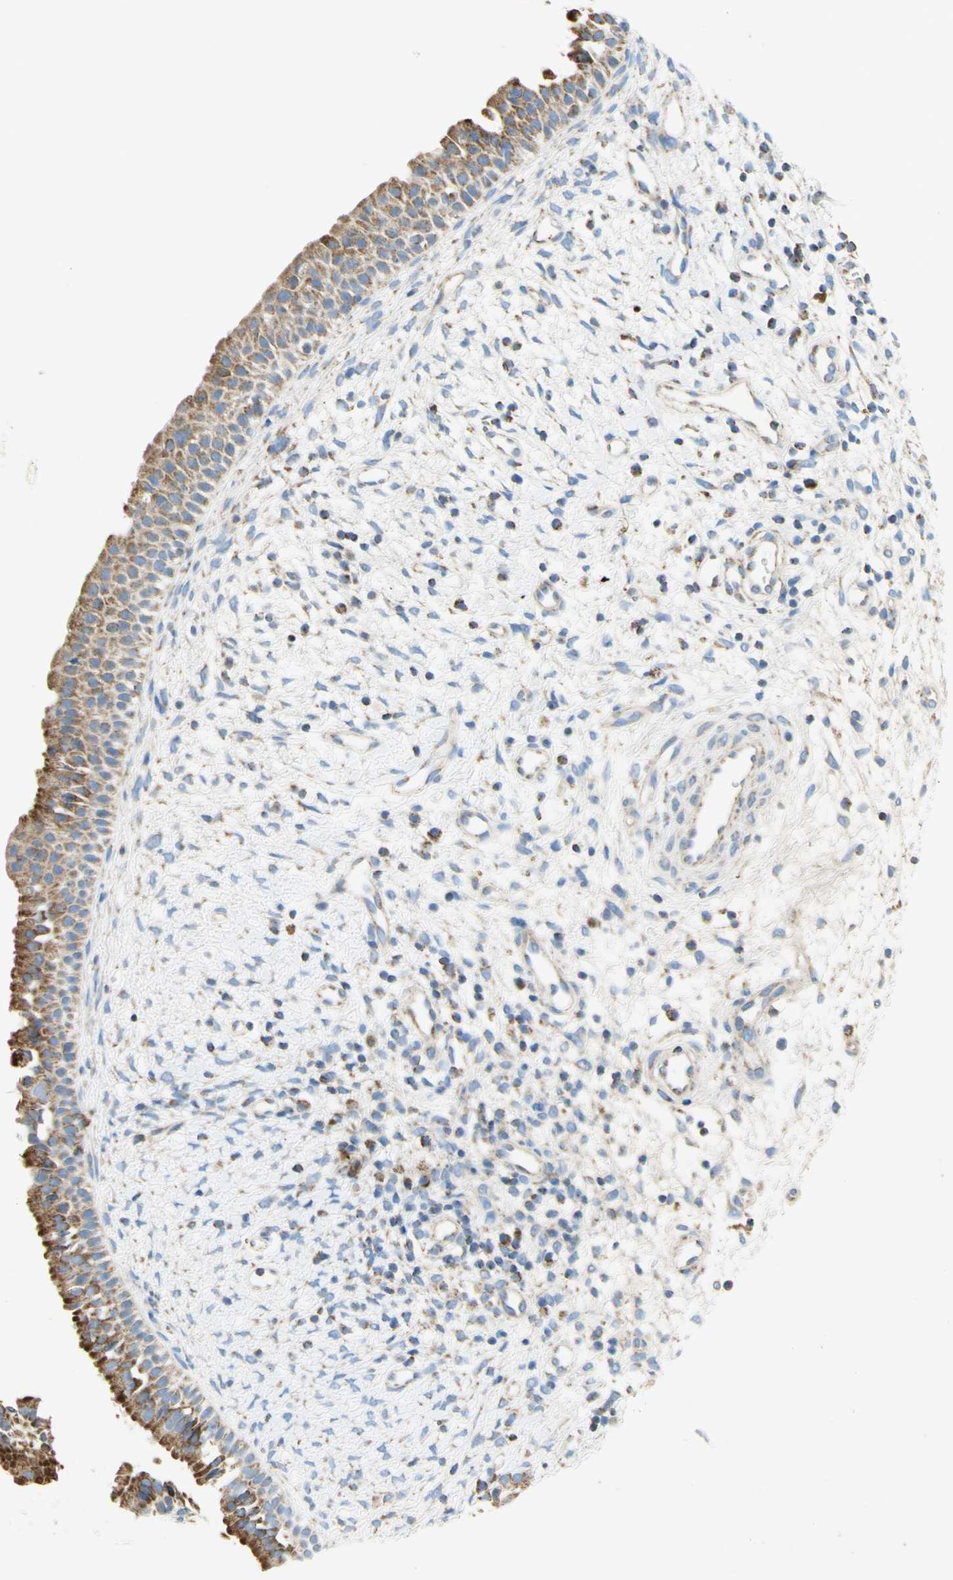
{"staining": {"intensity": "moderate", "quantity": ">75%", "location": "cytoplasmic/membranous"}, "tissue": "nasopharynx", "cell_type": "Respiratory epithelial cells", "image_type": "normal", "snomed": [{"axis": "morphology", "description": "Normal tissue, NOS"}, {"axis": "topography", "description": "Nasopharynx"}], "caption": "This is a micrograph of immunohistochemistry (IHC) staining of benign nasopharynx, which shows moderate positivity in the cytoplasmic/membranous of respiratory epithelial cells.", "gene": "SDHB", "patient": {"sex": "male", "age": 22}}